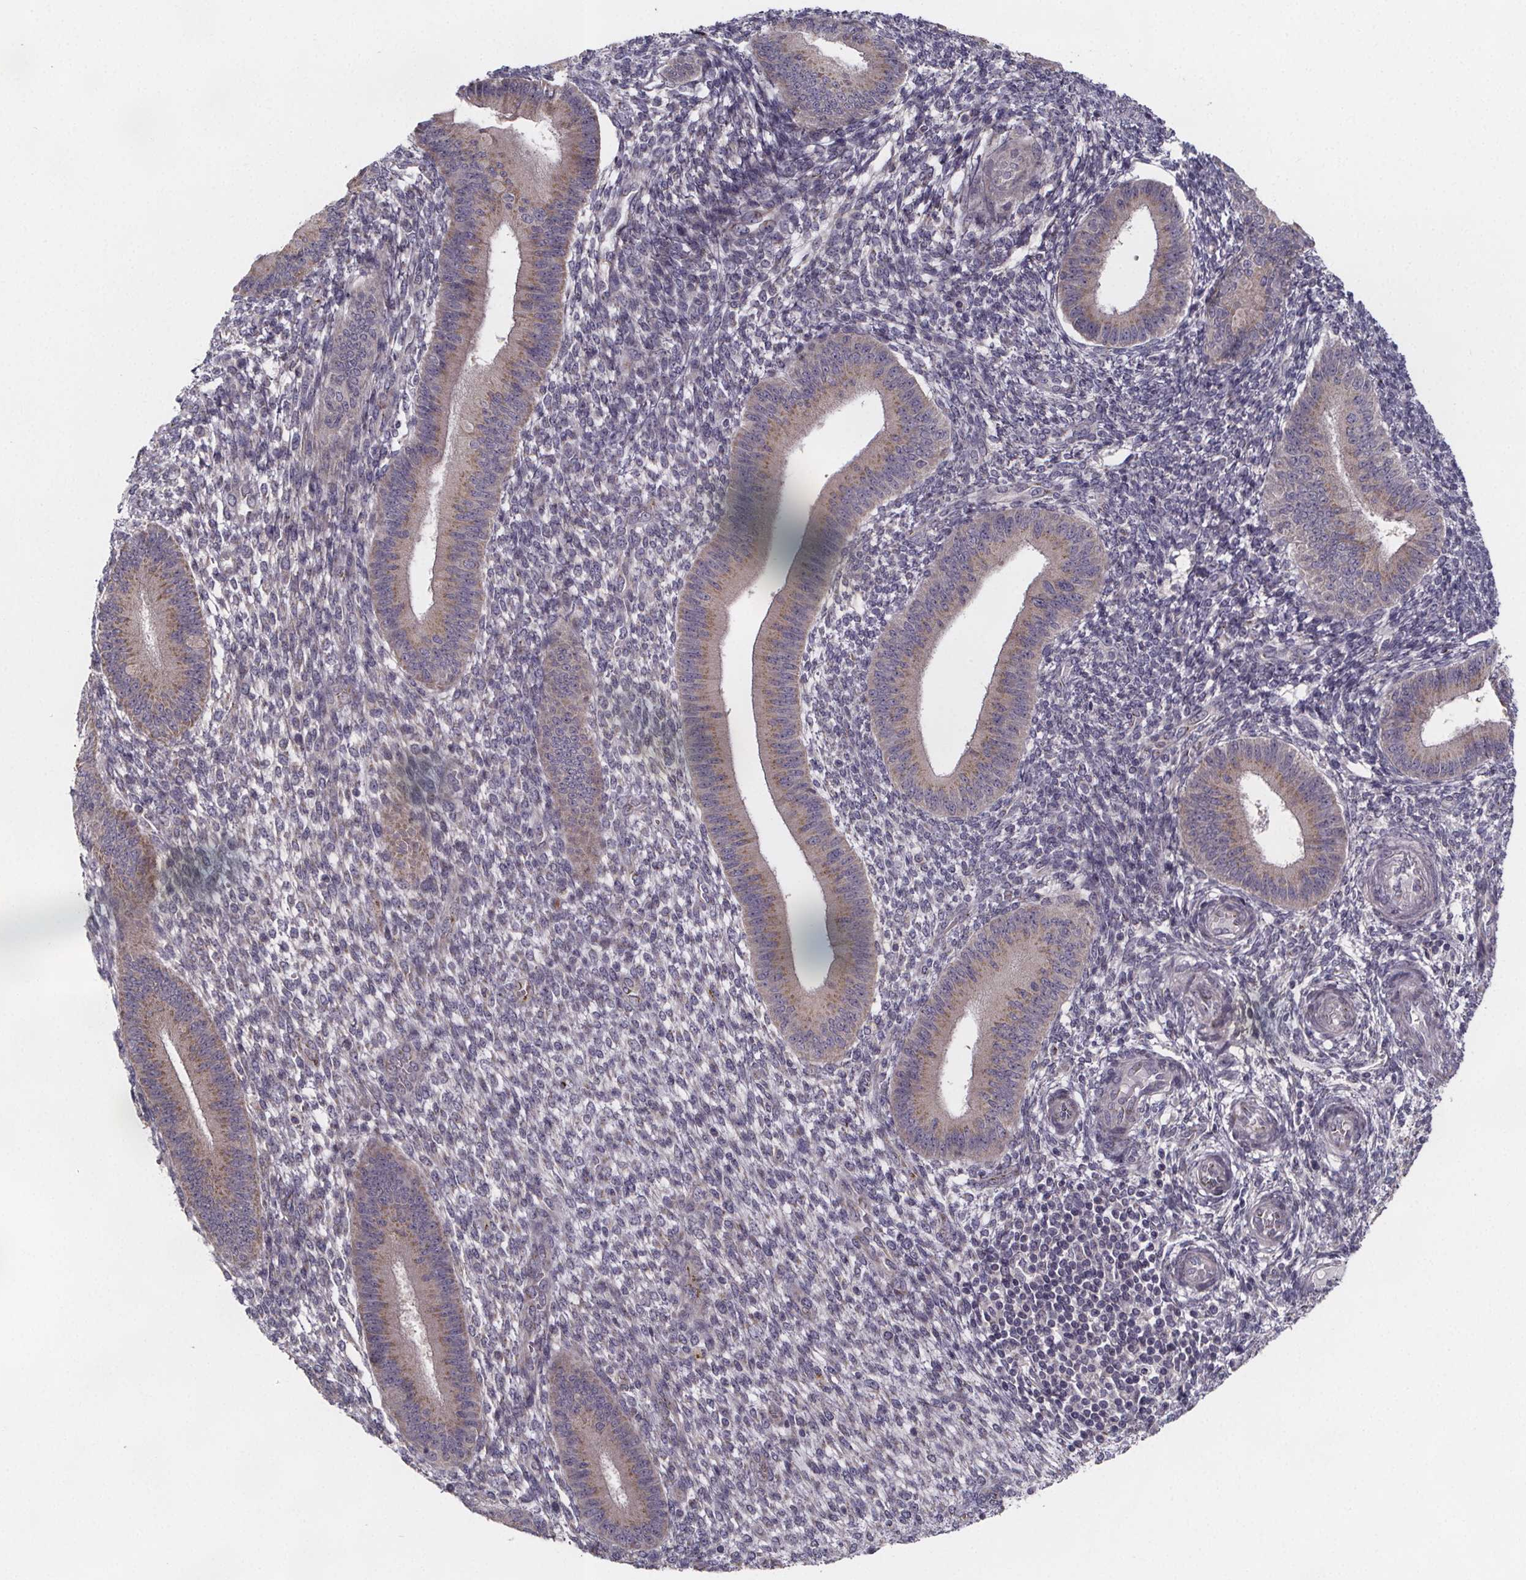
{"staining": {"intensity": "negative", "quantity": "none", "location": "none"}, "tissue": "endometrium", "cell_type": "Cells in endometrial stroma", "image_type": "normal", "snomed": [{"axis": "morphology", "description": "Normal tissue, NOS"}, {"axis": "topography", "description": "Endometrium"}], "caption": "The histopathology image displays no staining of cells in endometrial stroma in normal endometrium.", "gene": "NDST1", "patient": {"sex": "female", "age": 39}}